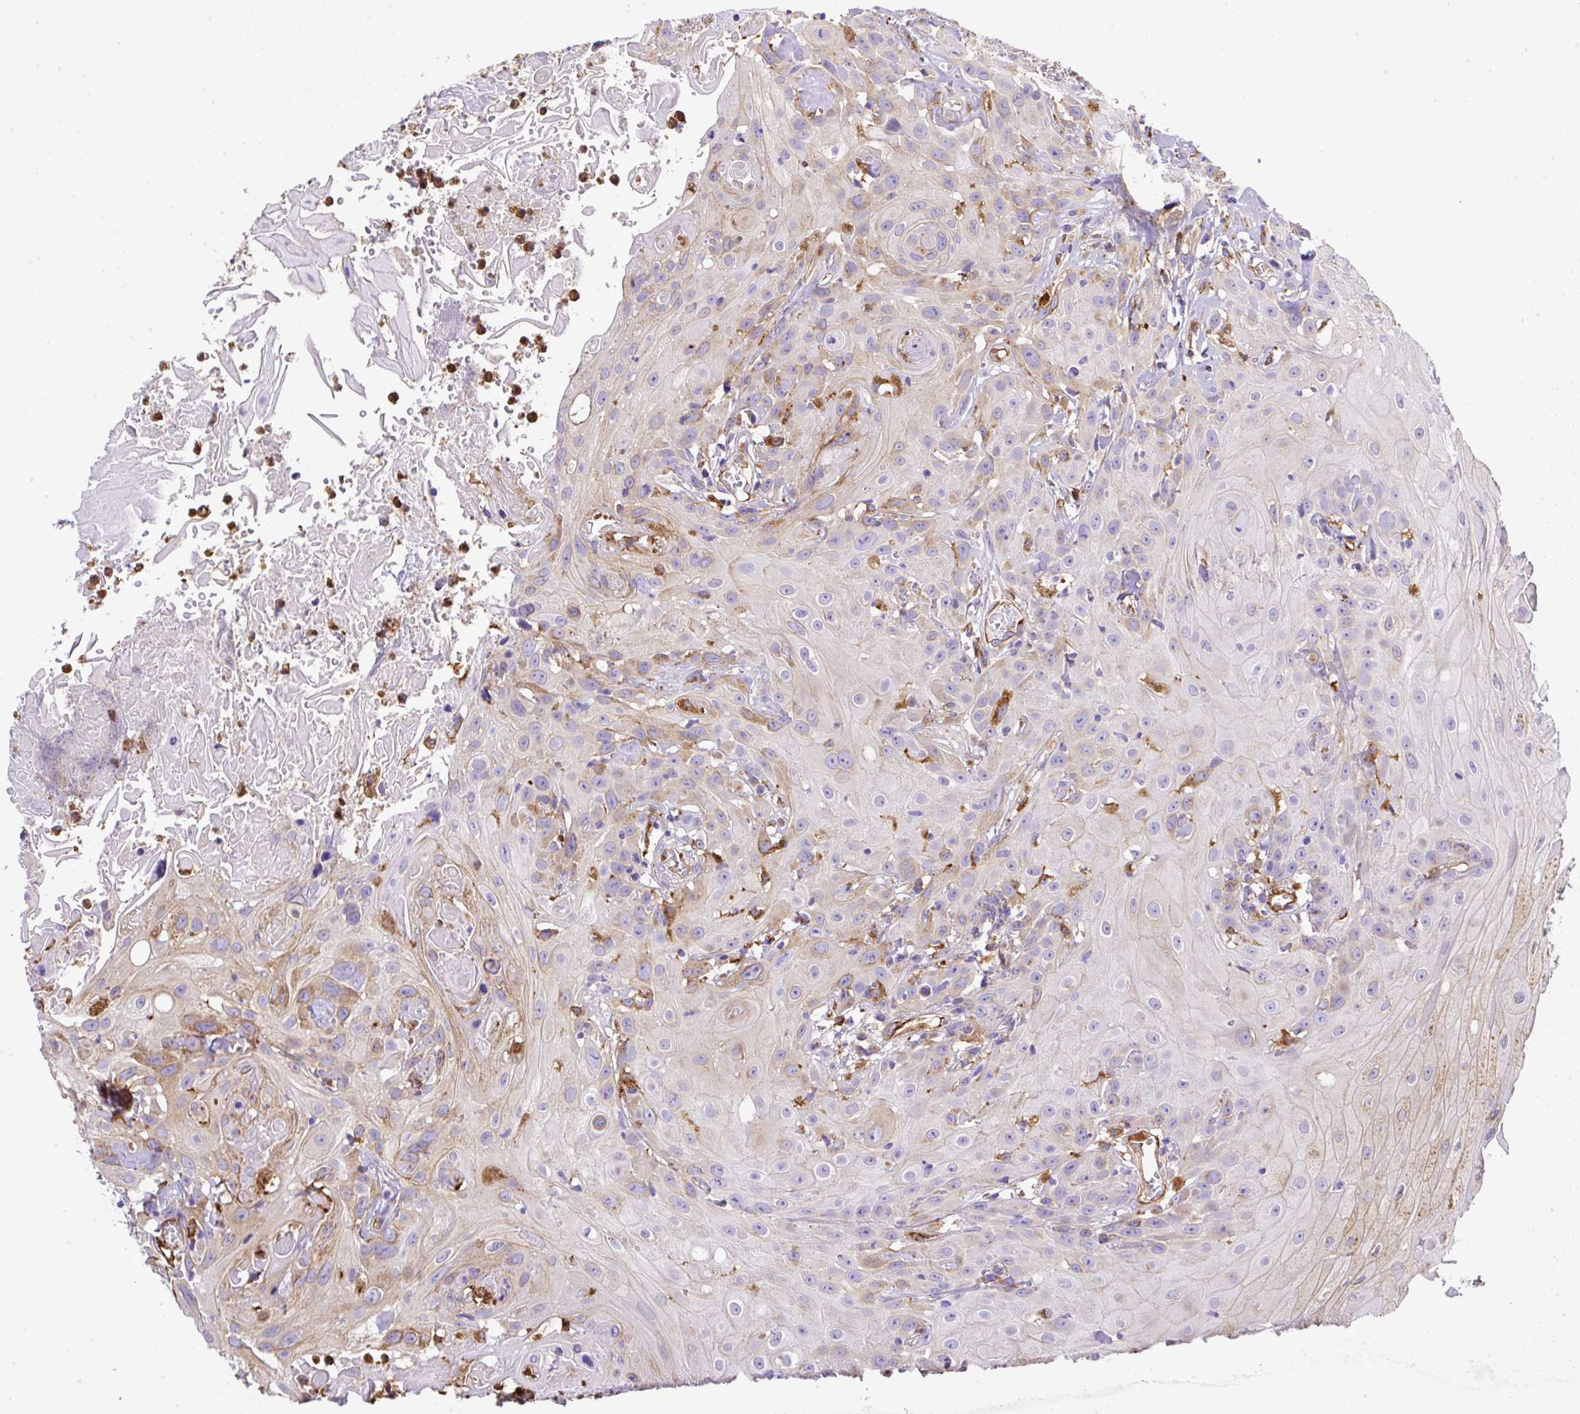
{"staining": {"intensity": "weak", "quantity": "<25%", "location": "cytoplasmic/membranous"}, "tissue": "head and neck cancer", "cell_type": "Tumor cells", "image_type": "cancer", "snomed": [{"axis": "morphology", "description": "Squamous cell carcinoma, NOS"}, {"axis": "topography", "description": "Skin"}, {"axis": "topography", "description": "Head-Neck"}], "caption": "This is a micrograph of IHC staining of head and neck squamous cell carcinoma, which shows no expression in tumor cells. Nuclei are stained in blue.", "gene": "MAGEB5", "patient": {"sex": "male", "age": 80}}